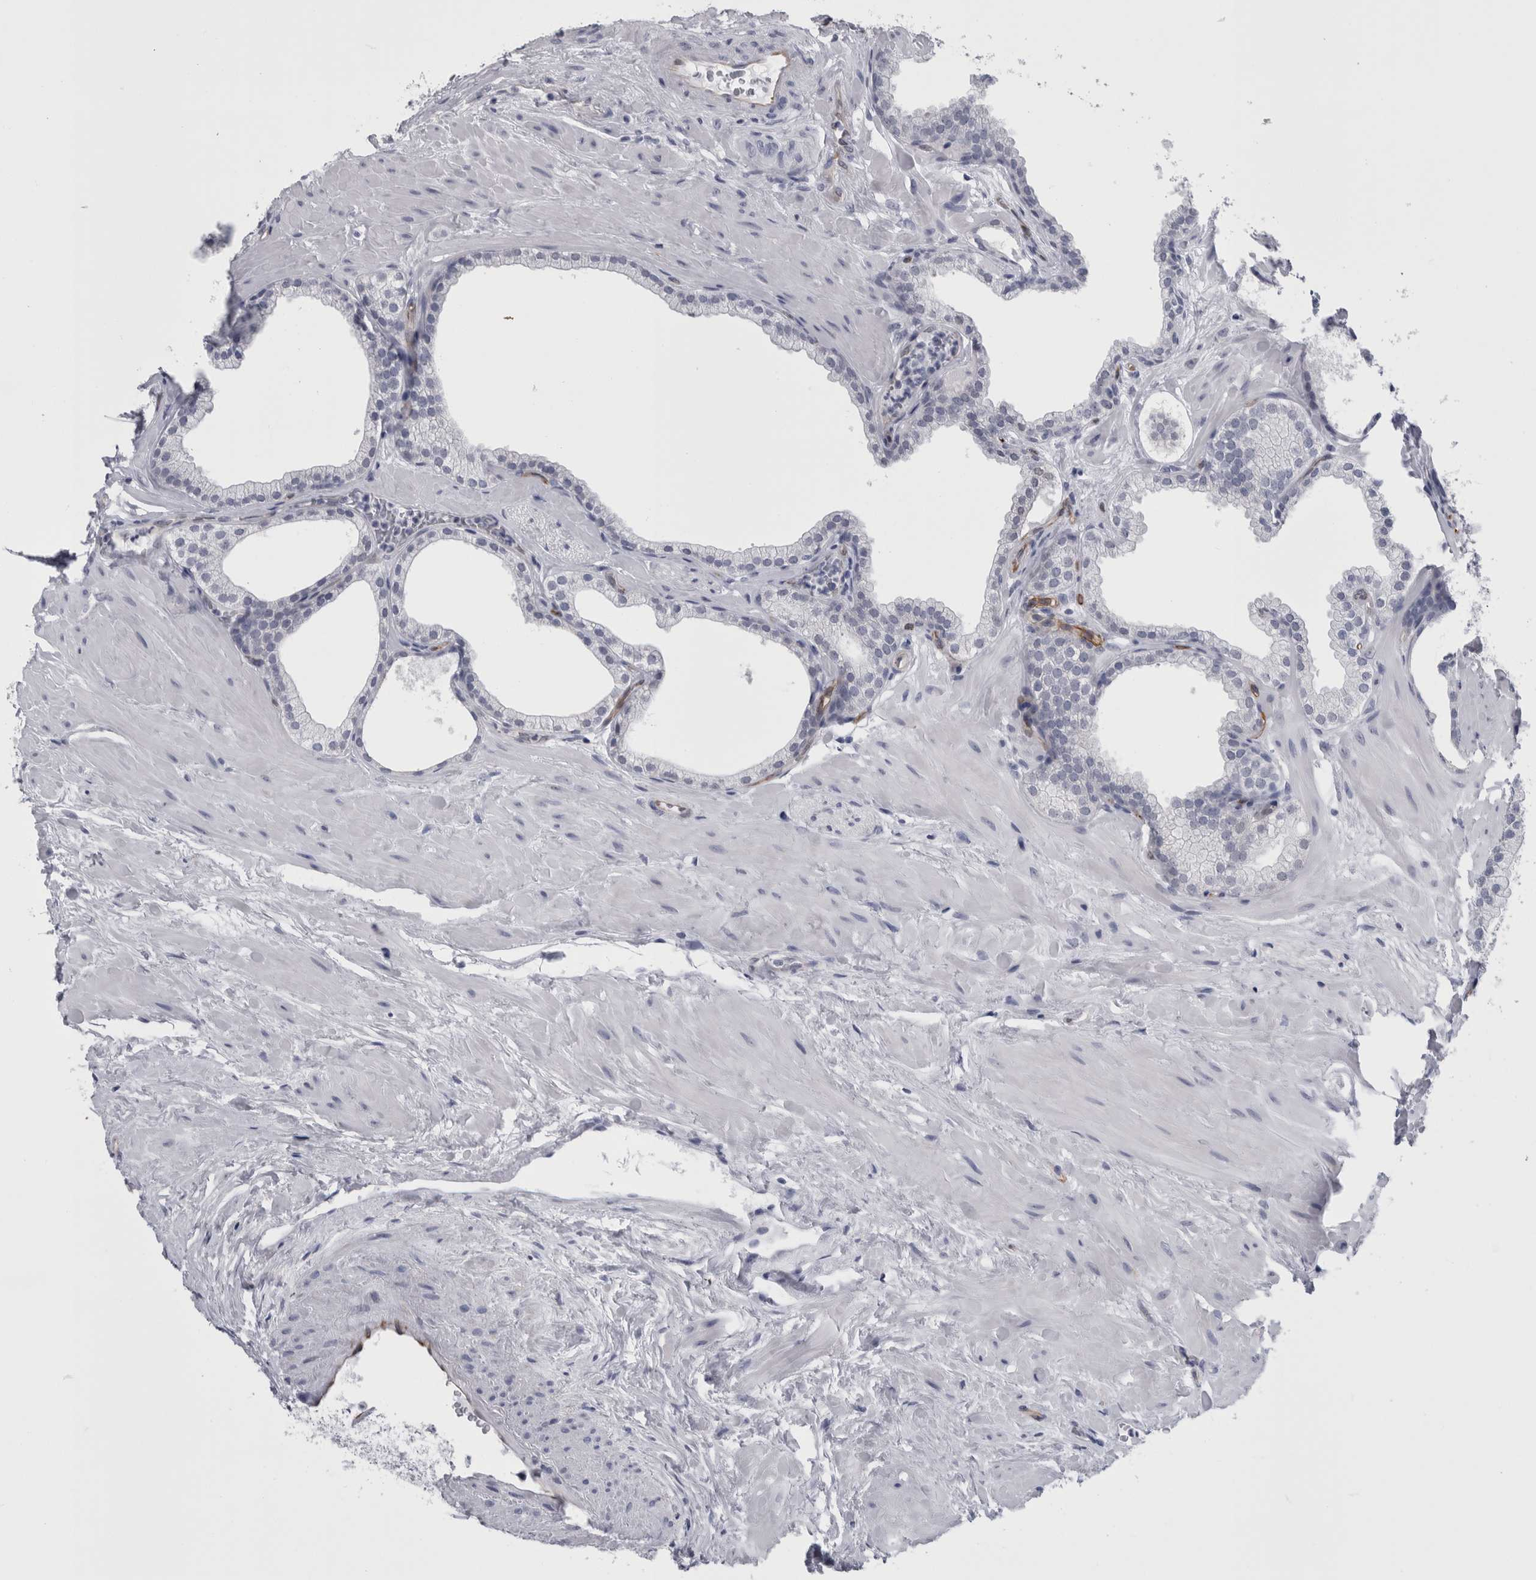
{"staining": {"intensity": "negative", "quantity": "none", "location": "none"}, "tissue": "prostate", "cell_type": "Glandular cells", "image_type": "normal", "snomed": [{"axis": "morphology", "description": "Normal tissue, NOS"}, {"axis": "morphology", "description": "Urothelial carcinoma, Low grade"}, {"axis": "topography", "description": "Urinary bladder"}, {"axis": "topography", "description": "Prostate"}], "caption": "Benign prostate was stained to show a protein in brown. There is no significant staining in glandular cells.", "gene": "VWDE", "patient": {"sex": "male", "age": 60}}